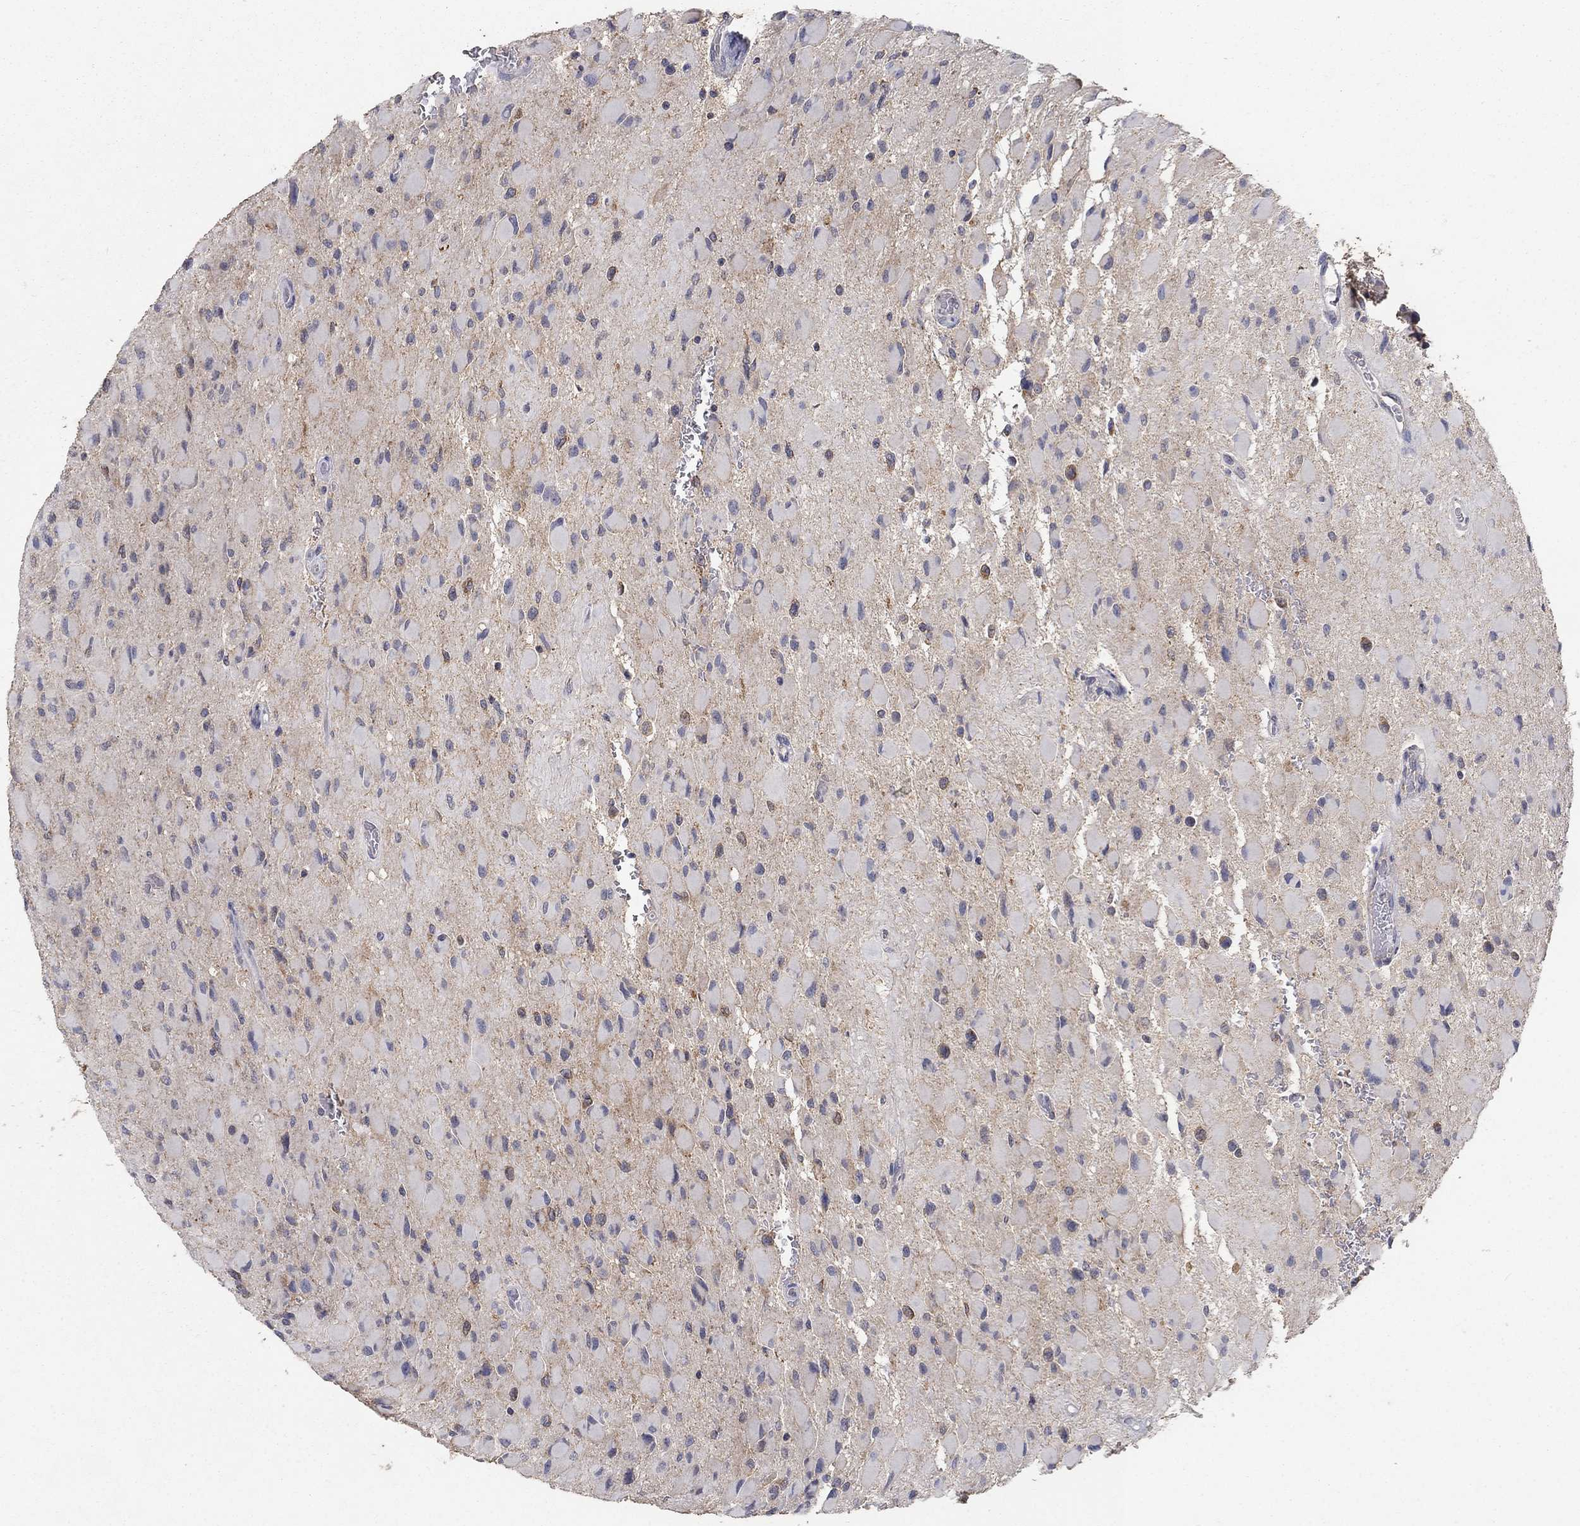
{"staining": {"intensity": "weak", "quantity": "<25%", "location": "cytoplasmic/membranous"}, "tissue": "glioma", "cell_type": "Tumor cells", "image_type": "cancer", "snomed": [{"axis": "morphology", "description": "Glioma, malignant, High grade"}, {"axis": "topography", "description": "Cerebral cortex"}], "caption": "IHC image of neoplastic tissue: glioma stained with DAB displays no significant protein staining in tumor cells.", "gene": "GPSM1", "patient": {"sex": "female", "age": 36}}